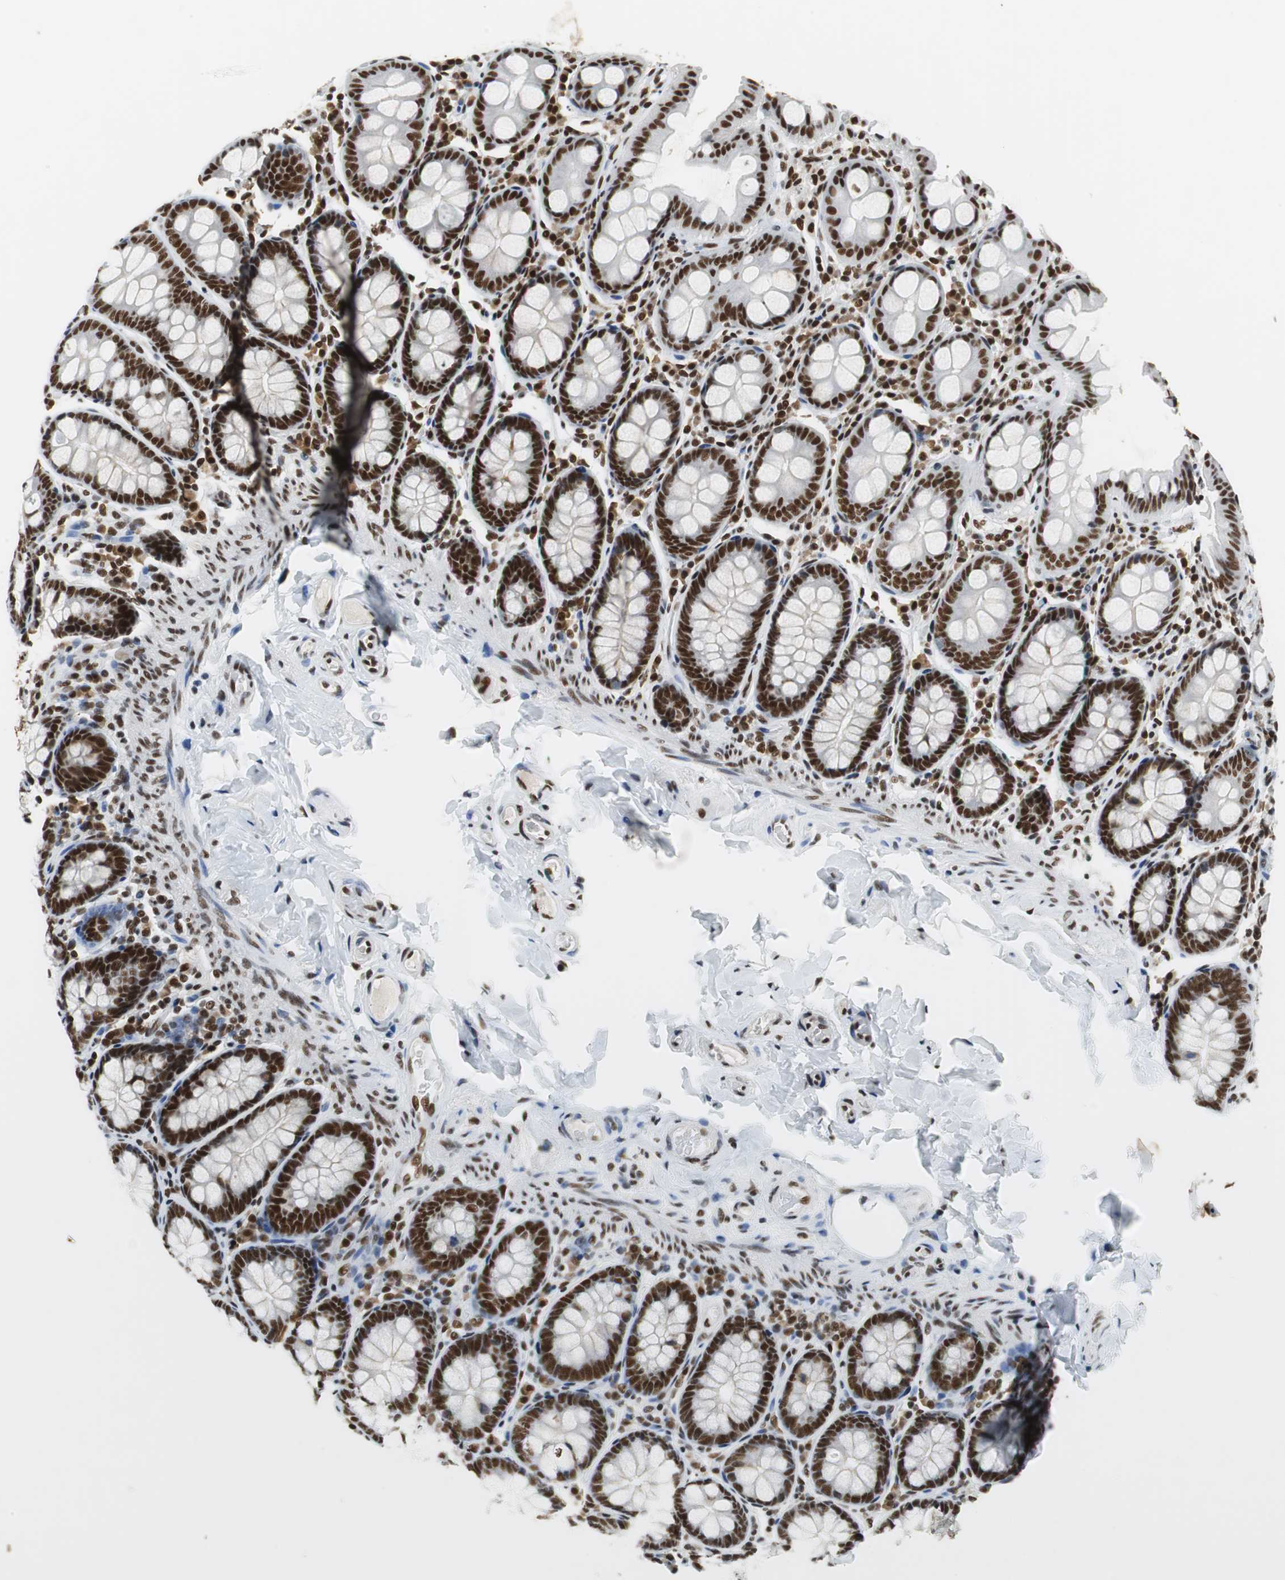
{"staining": {"intensity": "strong", "quantity": ">75%", "location": "nuclear"}, "tissue": "colon", "cell_type": "Endothelial cells", "image_type": "normal", "snomed": [{"axis": "morphology", "description": "Normal tissue, NOS"}, {"axis": "topography", "description": "Colon"}], "caption": "Endothelial cells display strong nuclear positivity in about >75% of cells in unremarkable colon. The protein of interest is shown in brown color, while the nuclei are stained blue.", "gene": "PRKDC", "patient": {"sex": "female", "age": 61}}